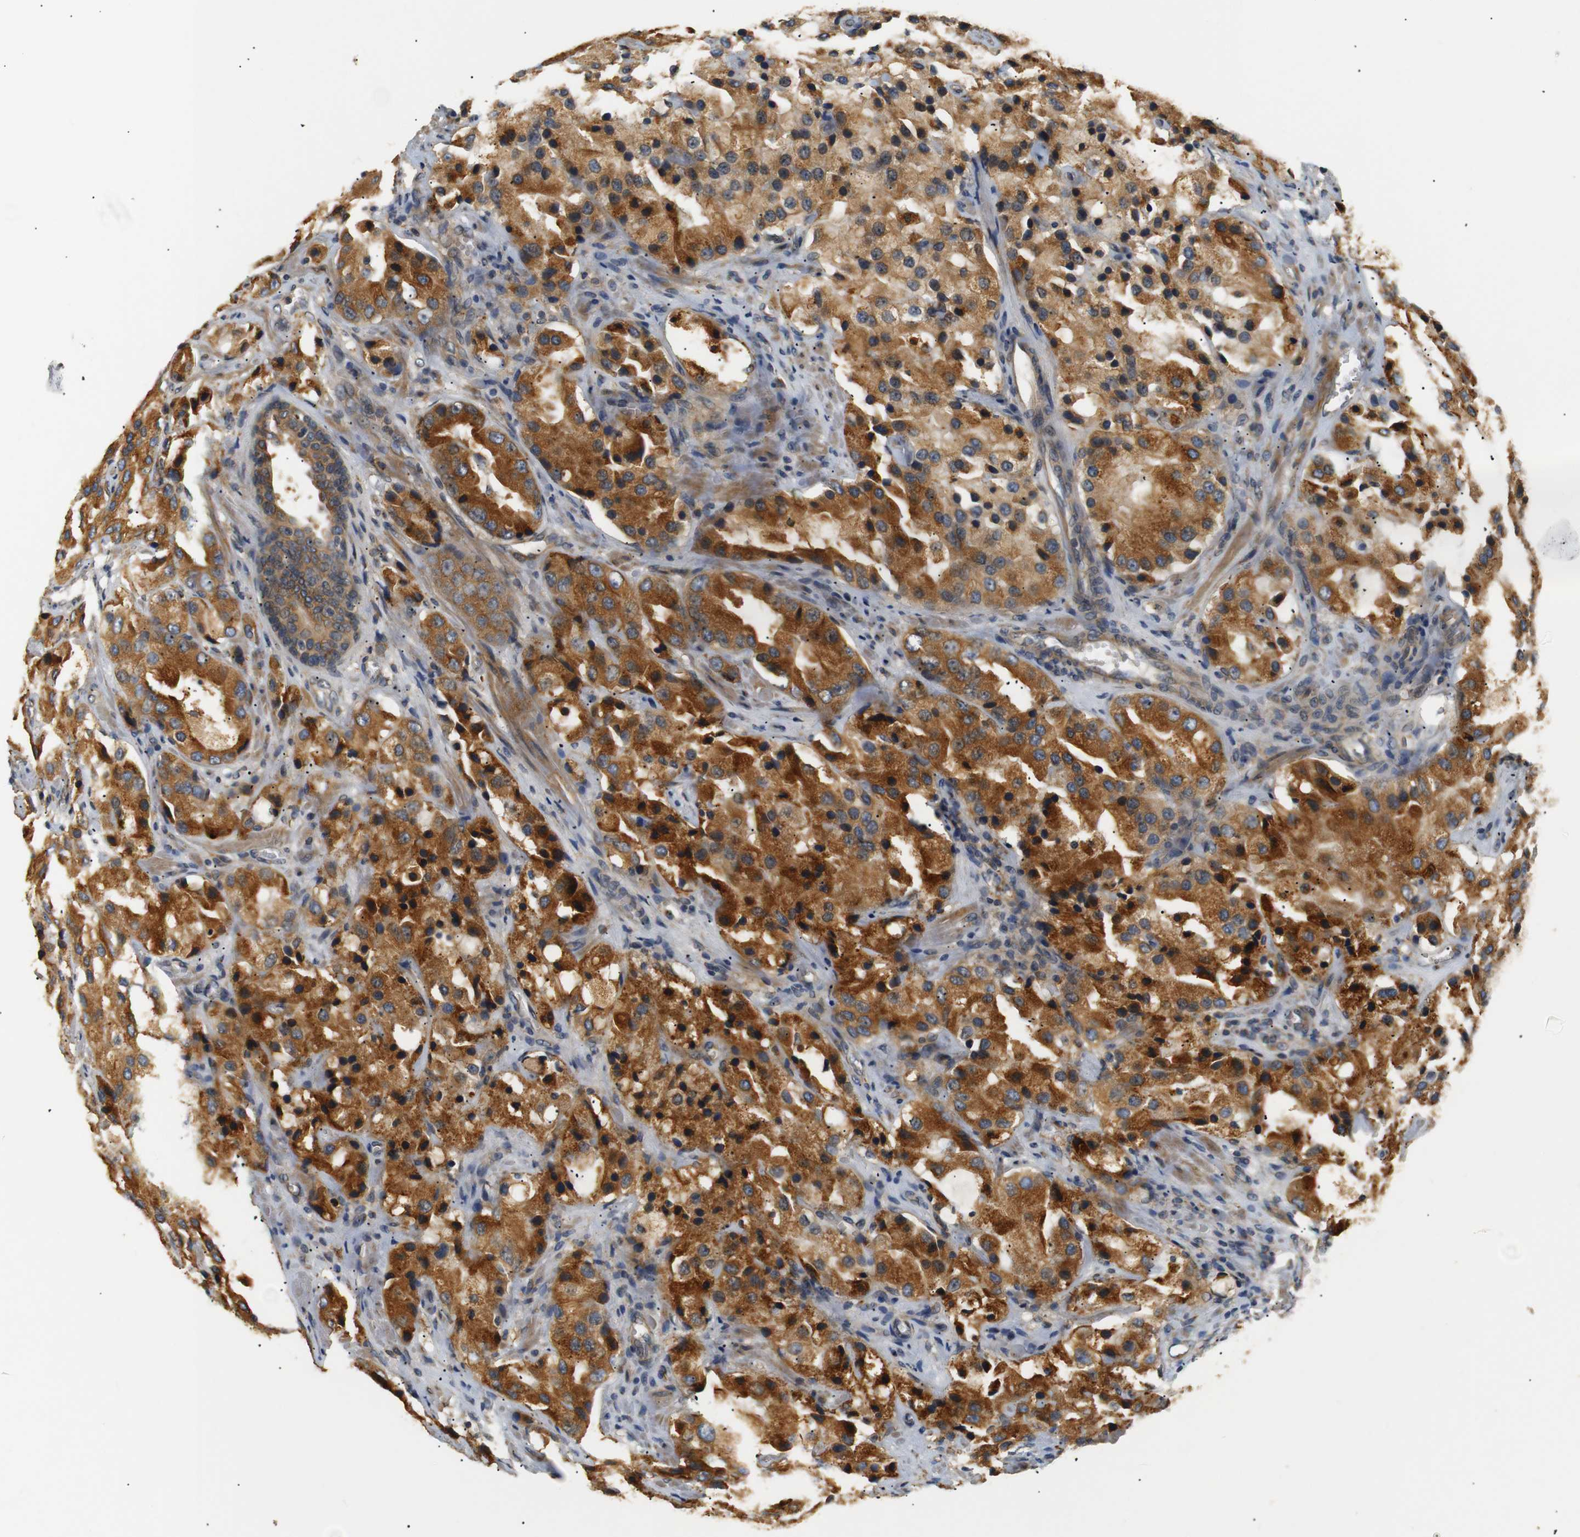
{"staining": {"intensity": "strong", "quantity": ">75%", "location": "cytoplasmic/membranous"}, "tissue": "prostate cancer", "cell_type": "Tumor cells", "image_type": "cancer", "snomed": [{"axis": "morphology", "description": "Adenocarcinoma, High grade"}, {"axis": "topography", "description": "Prostate"}], "caption": "Strong cytoplasmic/membranous positivity is present in about >75% of tumor cells in prostate cancer.", "gene": "TMED2", "patient": {"sex": "male", "age": 70}}